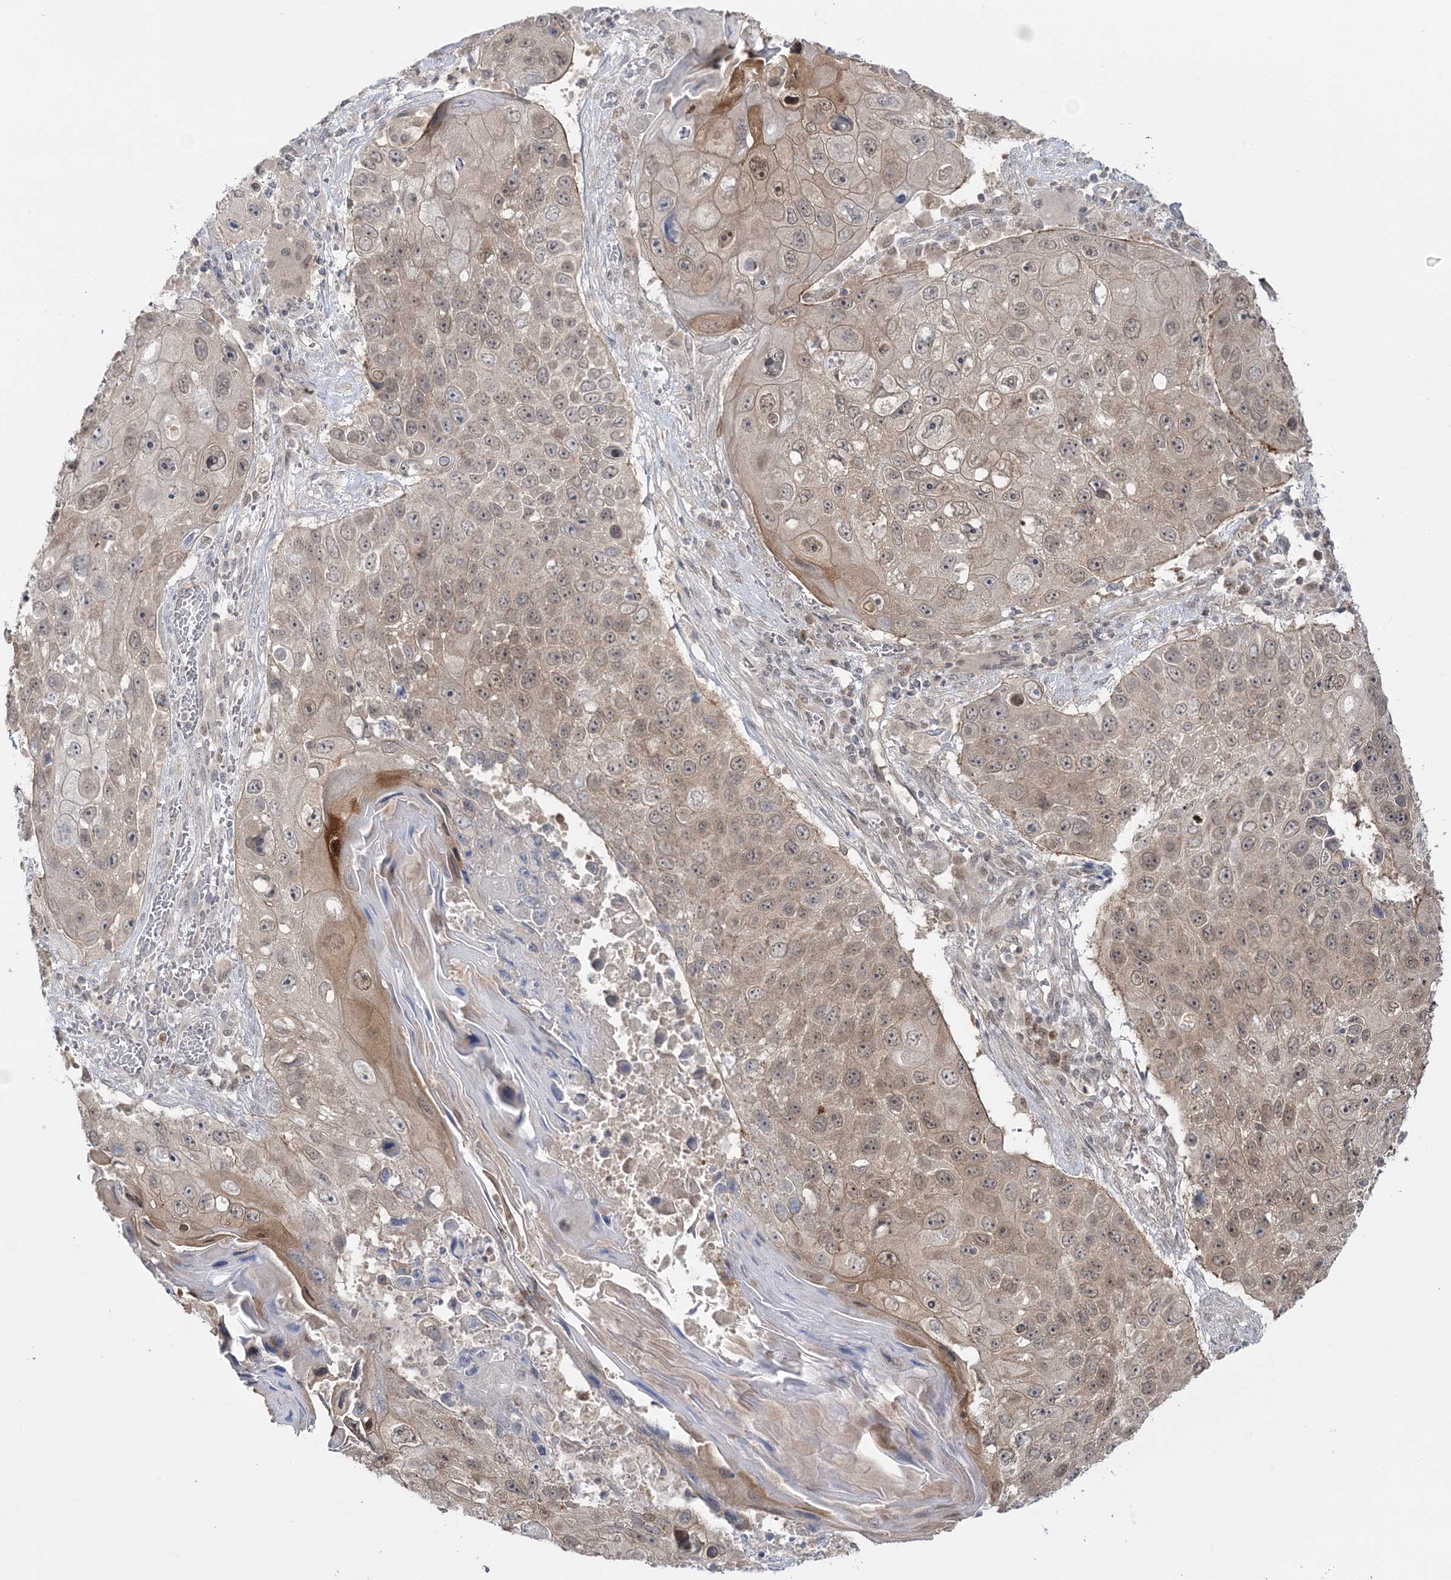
{"staining": {"intensity": "weak", "quantity": "25%-75%", "location": "cytoplasmic/membranous"}, "tissue": "lung cancer", "cell_type": "Tumor cells", "image_type": "cancer", "snomed": [{"axis": "morphology", "description": "Squamous cell carcinoma, NOS"}, {"axis": "topography", "description": "Lung"}], "caption": "IHC of human lung cancer (squamous cell carcinoma) displays low levels of weak cytoplasmic/membranous staining in about 25%-75% of tumor cells.", "gene": "ZFAND6", "patient": {"sex": "male", "age": 61}}